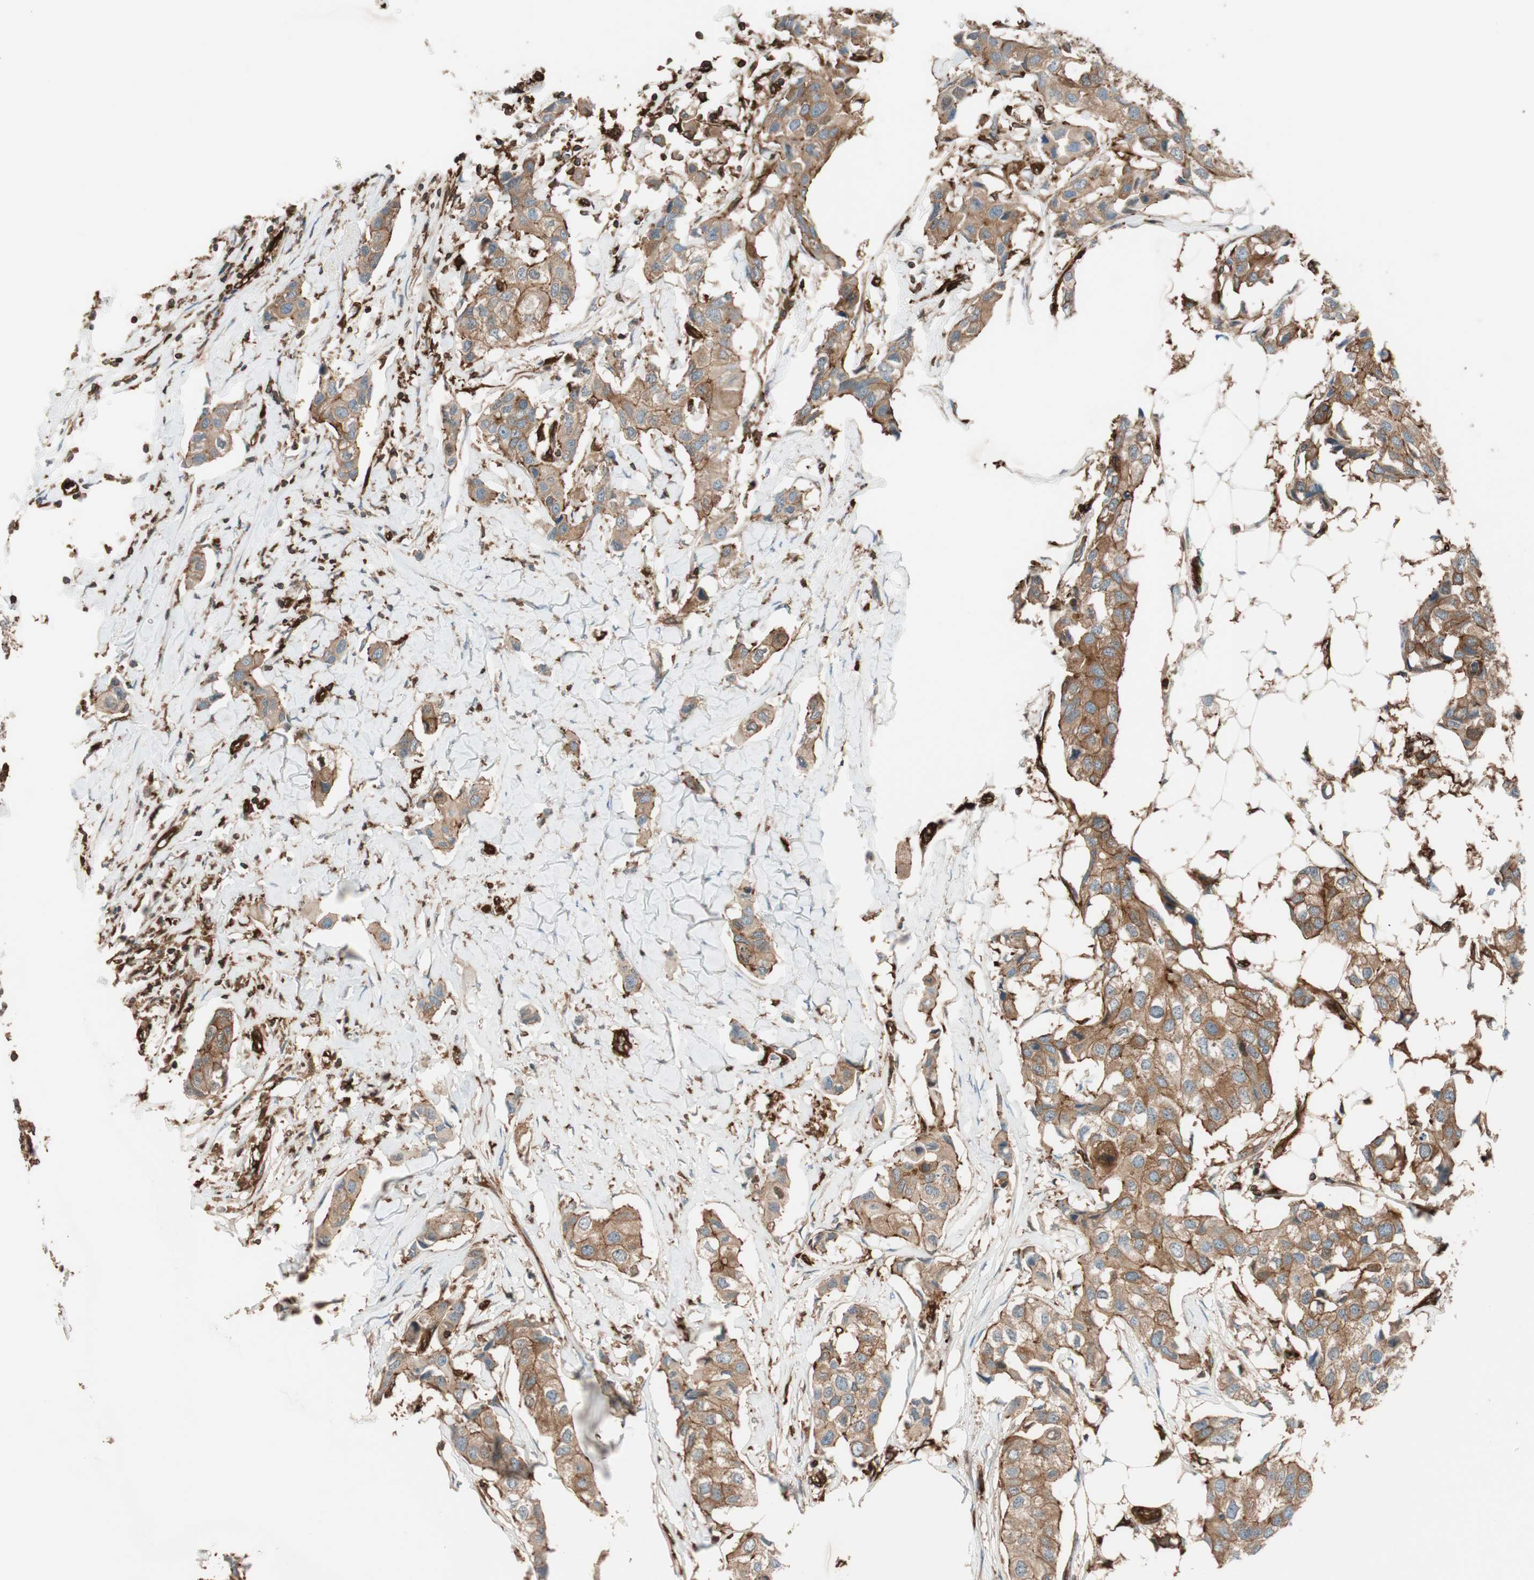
{"staining": {"intensity": "moderate", "quantity": ">75%", "location": "cytoplasmic/membranous"}, "tissue": "breast cancer", "cell_type": "Tumor cells", "image_type": "cancer", "snomed": [{"axis": "morphology", "description": "Duct carcinoma"}, {"axis": "topography", "description": "Breast"}], "caption": "Immunohistochemistry (IHC) of breast cancer (infiltrating ductal carcinoma) demonstrates medium levels of moderate cytoplasmic/membranous staining in approximately >75% of tumor cells.", "gene": "VASP", "patient": {"sex": "female", "age": 80}}